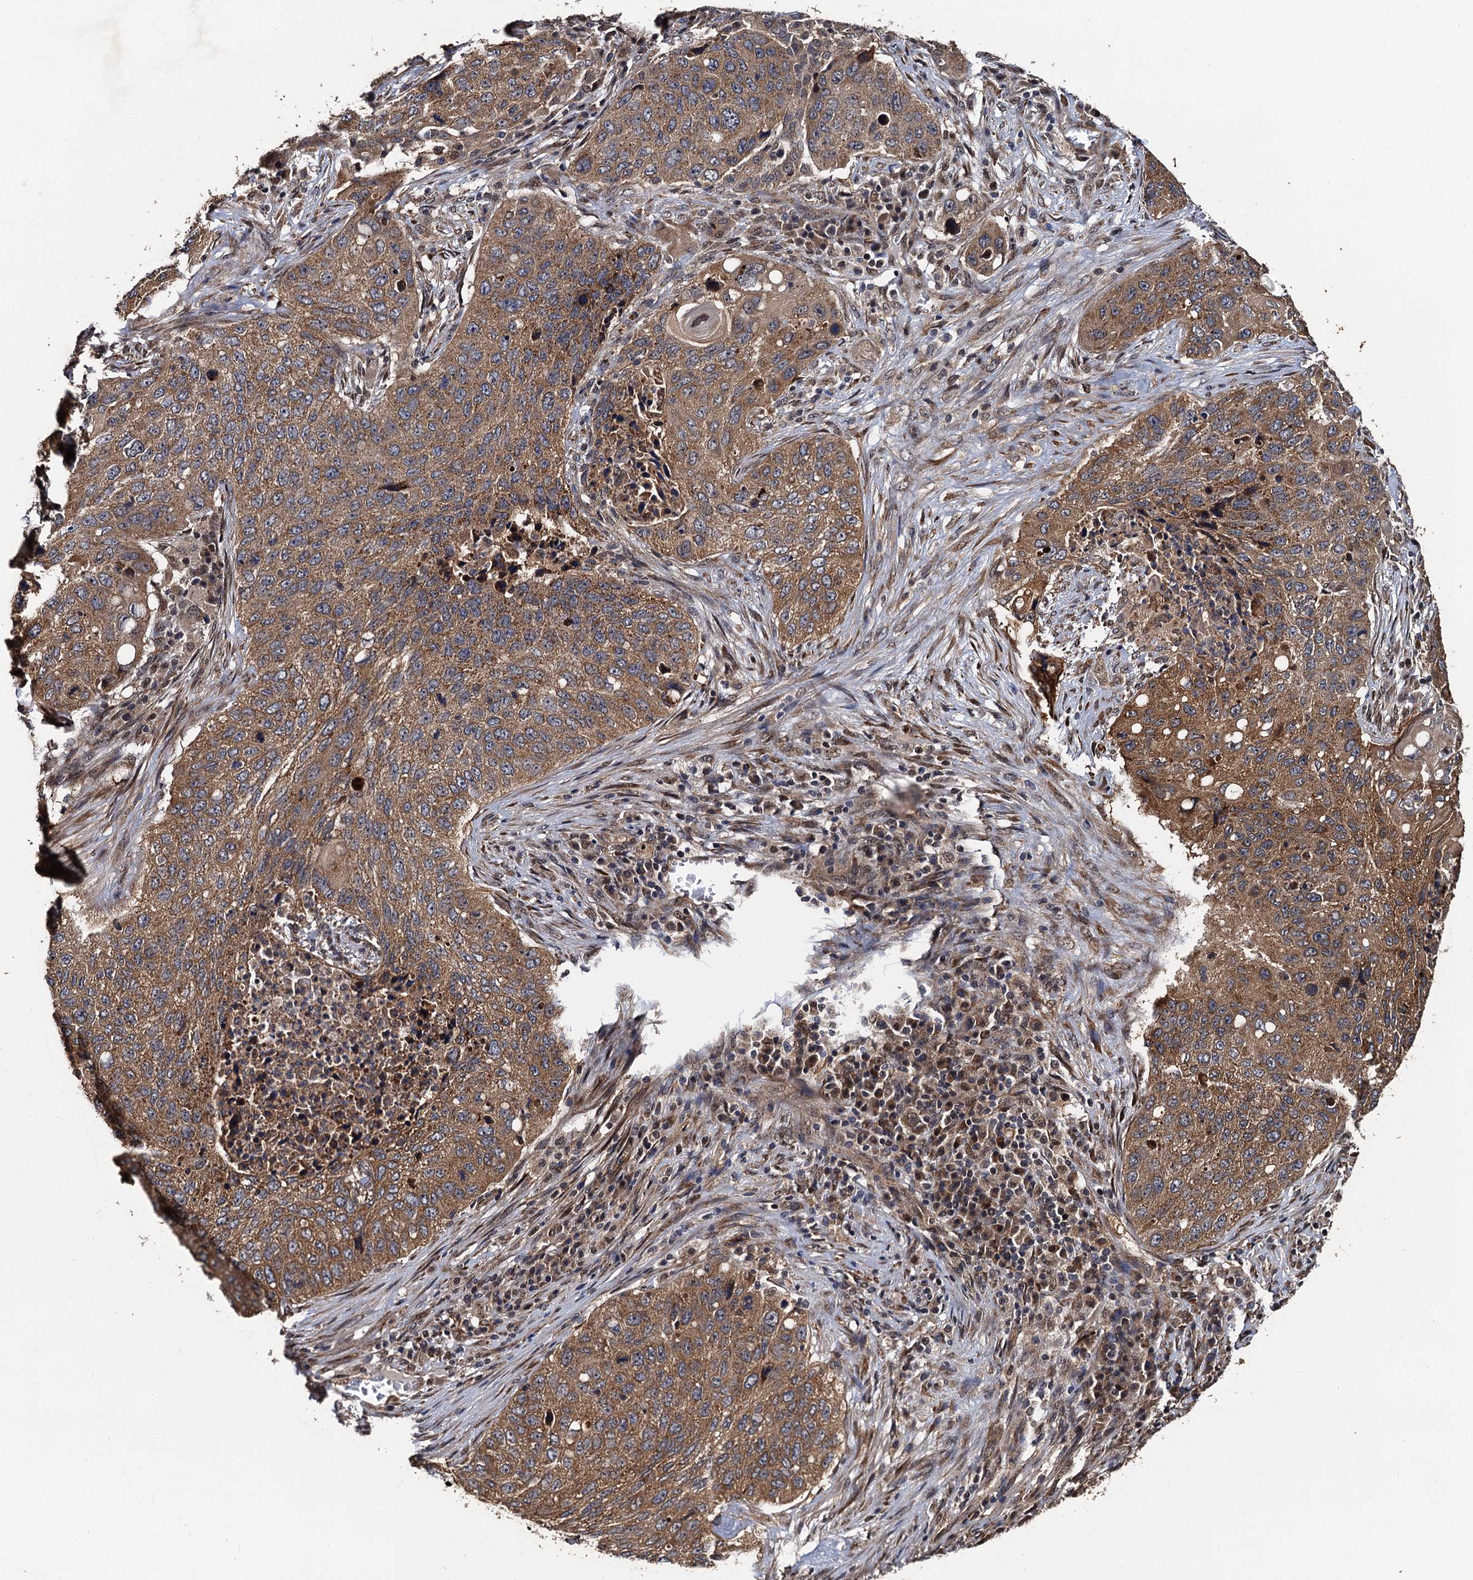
{"staining": {"intensity": "moderate", "quantity": ">75%", "location": "cytoplasmic/membranous"}, "tissue": "lung cancer", "cell_type": "Tumor cells", "image_type": "cancer", "snomed": [{"axis": "morphology", "description": "Squamous cell carcinoma, NOS"}, {"axis": "topography", "description": "Lung"}], "caption": "Tumor cells display medium levels of moderate cytoplasmic/membranous positivity in approximately >75% of cells in squamous cell carcinoma (lung).", "gene": "MIER2", "patient": {"sex": "female", "age": 63}}